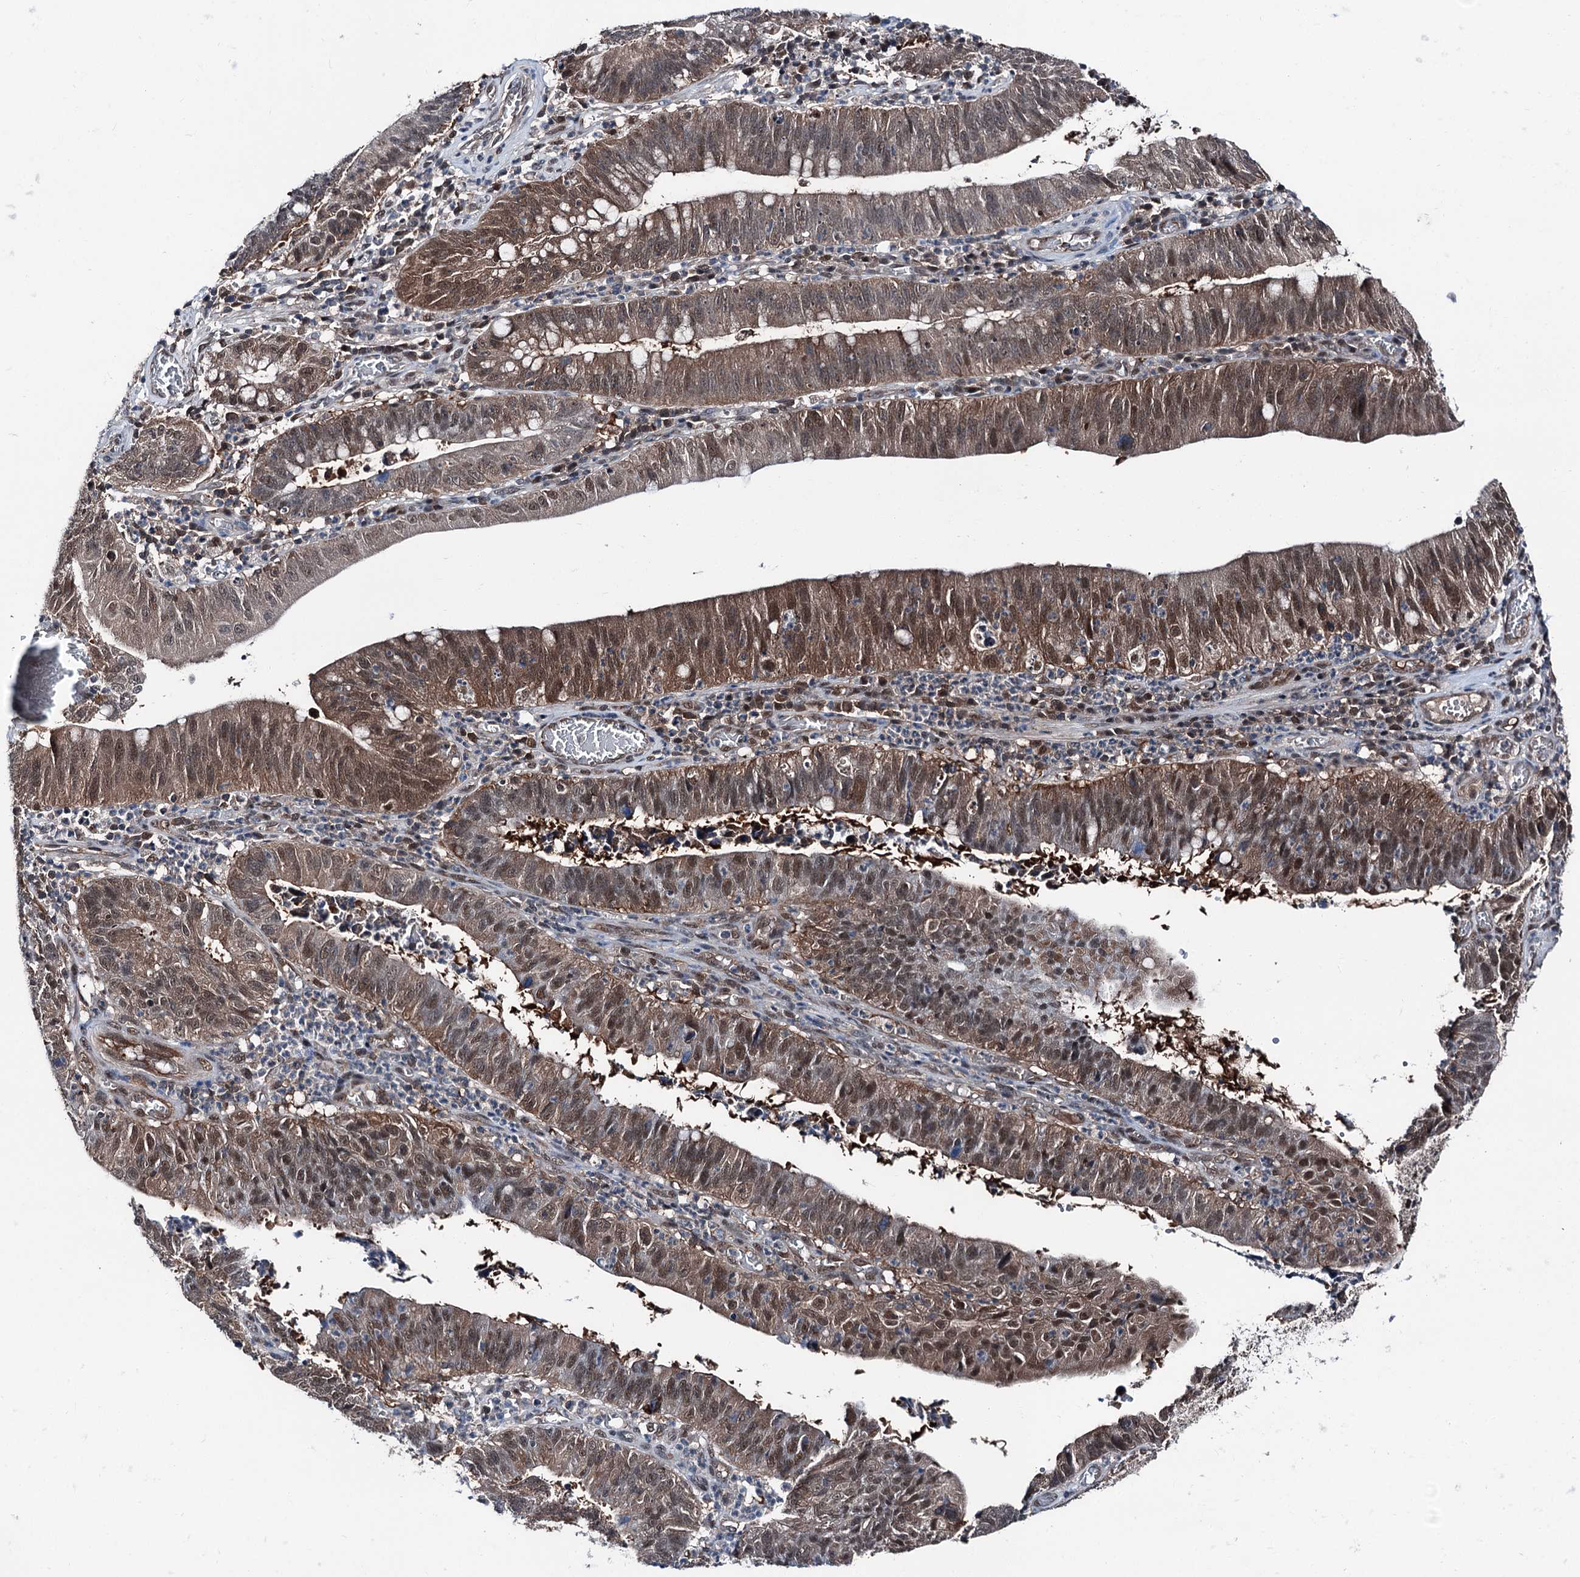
{"staining": {"intensity": "moderate", "quantity": "25%-75%", "location": "cytoplasmic/membranous,nuclear"}, "tissue": "stomach cancer", "cell_type": "Tumor cells", "image_type": "cancer", "snomed": [{"axis": "morphology", "description": "Adenocarcinoma, NOS"}, {"axis": "topography", "description": "Stomach"}], "caption": "About 25%-75% of tumor cells in adenocarcinoma (stomach) display moderate cytoplasmic/membranous and nuclear protein staining as visualized by brown immunohistochemical staining.", "gene": "PSMD13", "patient": {"sex": "male", "age": 59}}